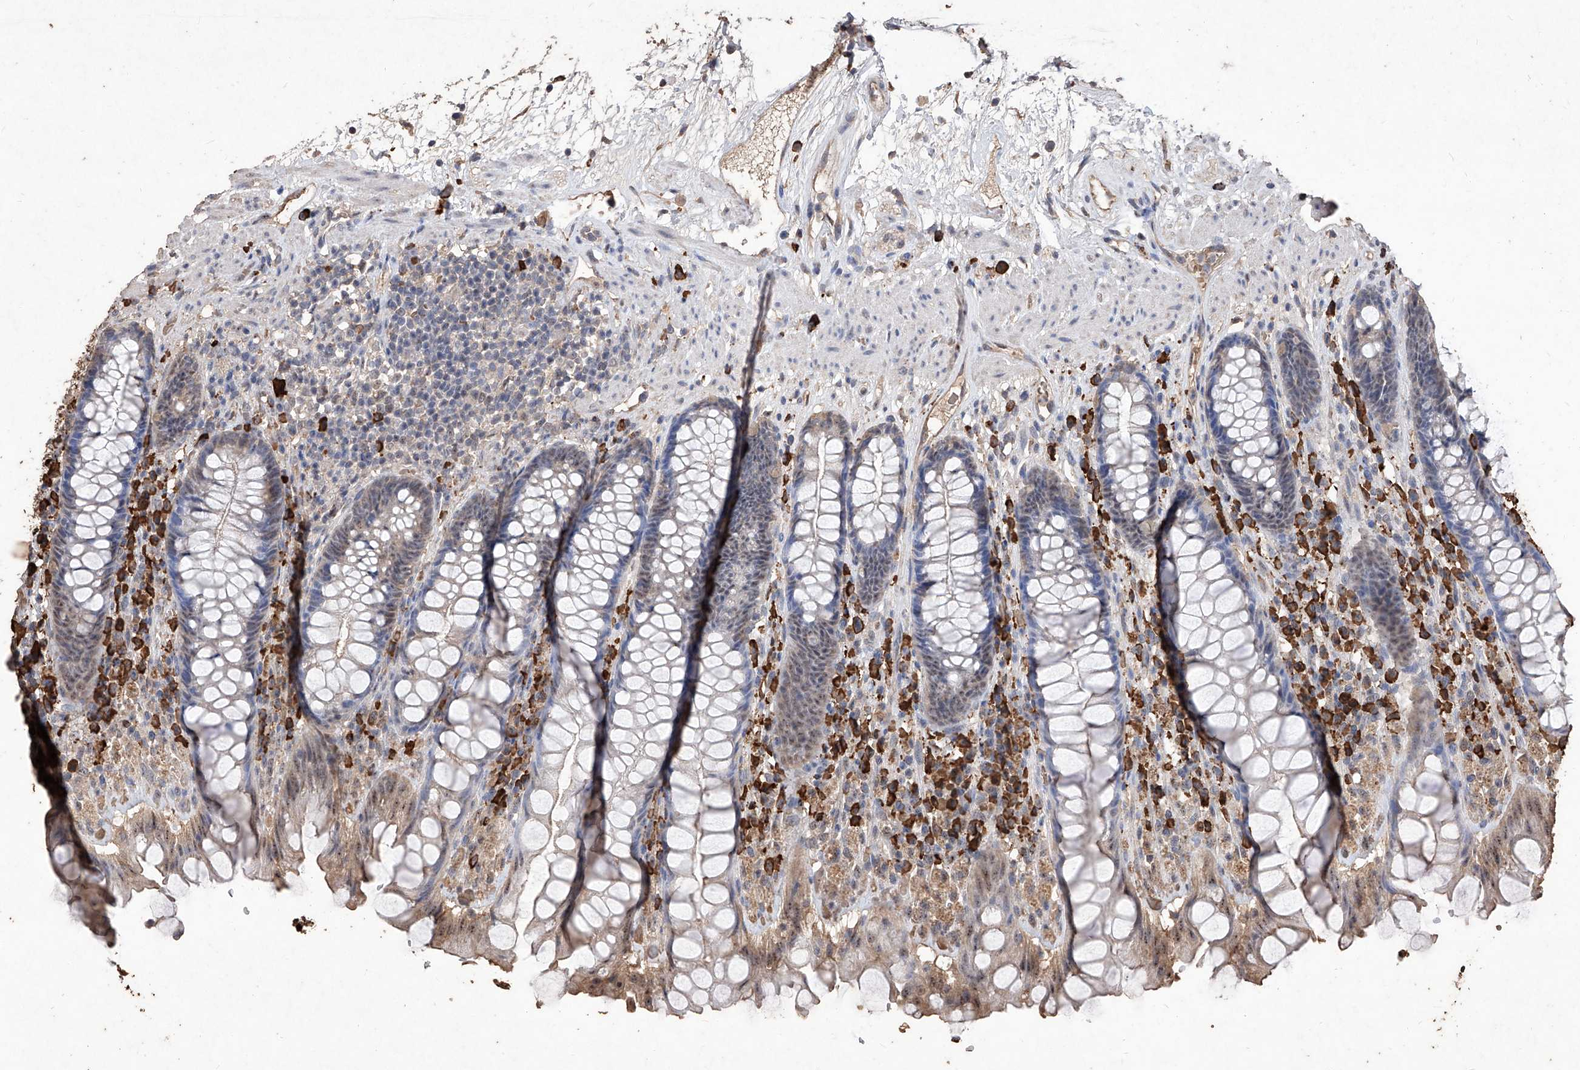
{"staining": {"intensity": "weak", "quantity": "25%-75%", "location": "cytoplasmic/membranous"}, "tissue": "rectum", "cell_type": "Glandular cells", "image_type": "normal", "snomed": [{"axis": "morphology", "description": "Normal tissue, NOS"}, {"axis": "topography", "description": "Rectum"}], "caption": "Immunohistochemical staining of benign rectum reveals weak cytoplasmic/membranous protein expression in about 25%-75% of glandular cells. (brown staining indicates protein expression, while blue staining denotes nuclei).", "gene": "EML1", "patient": {"sex": "male", "age": 64}}